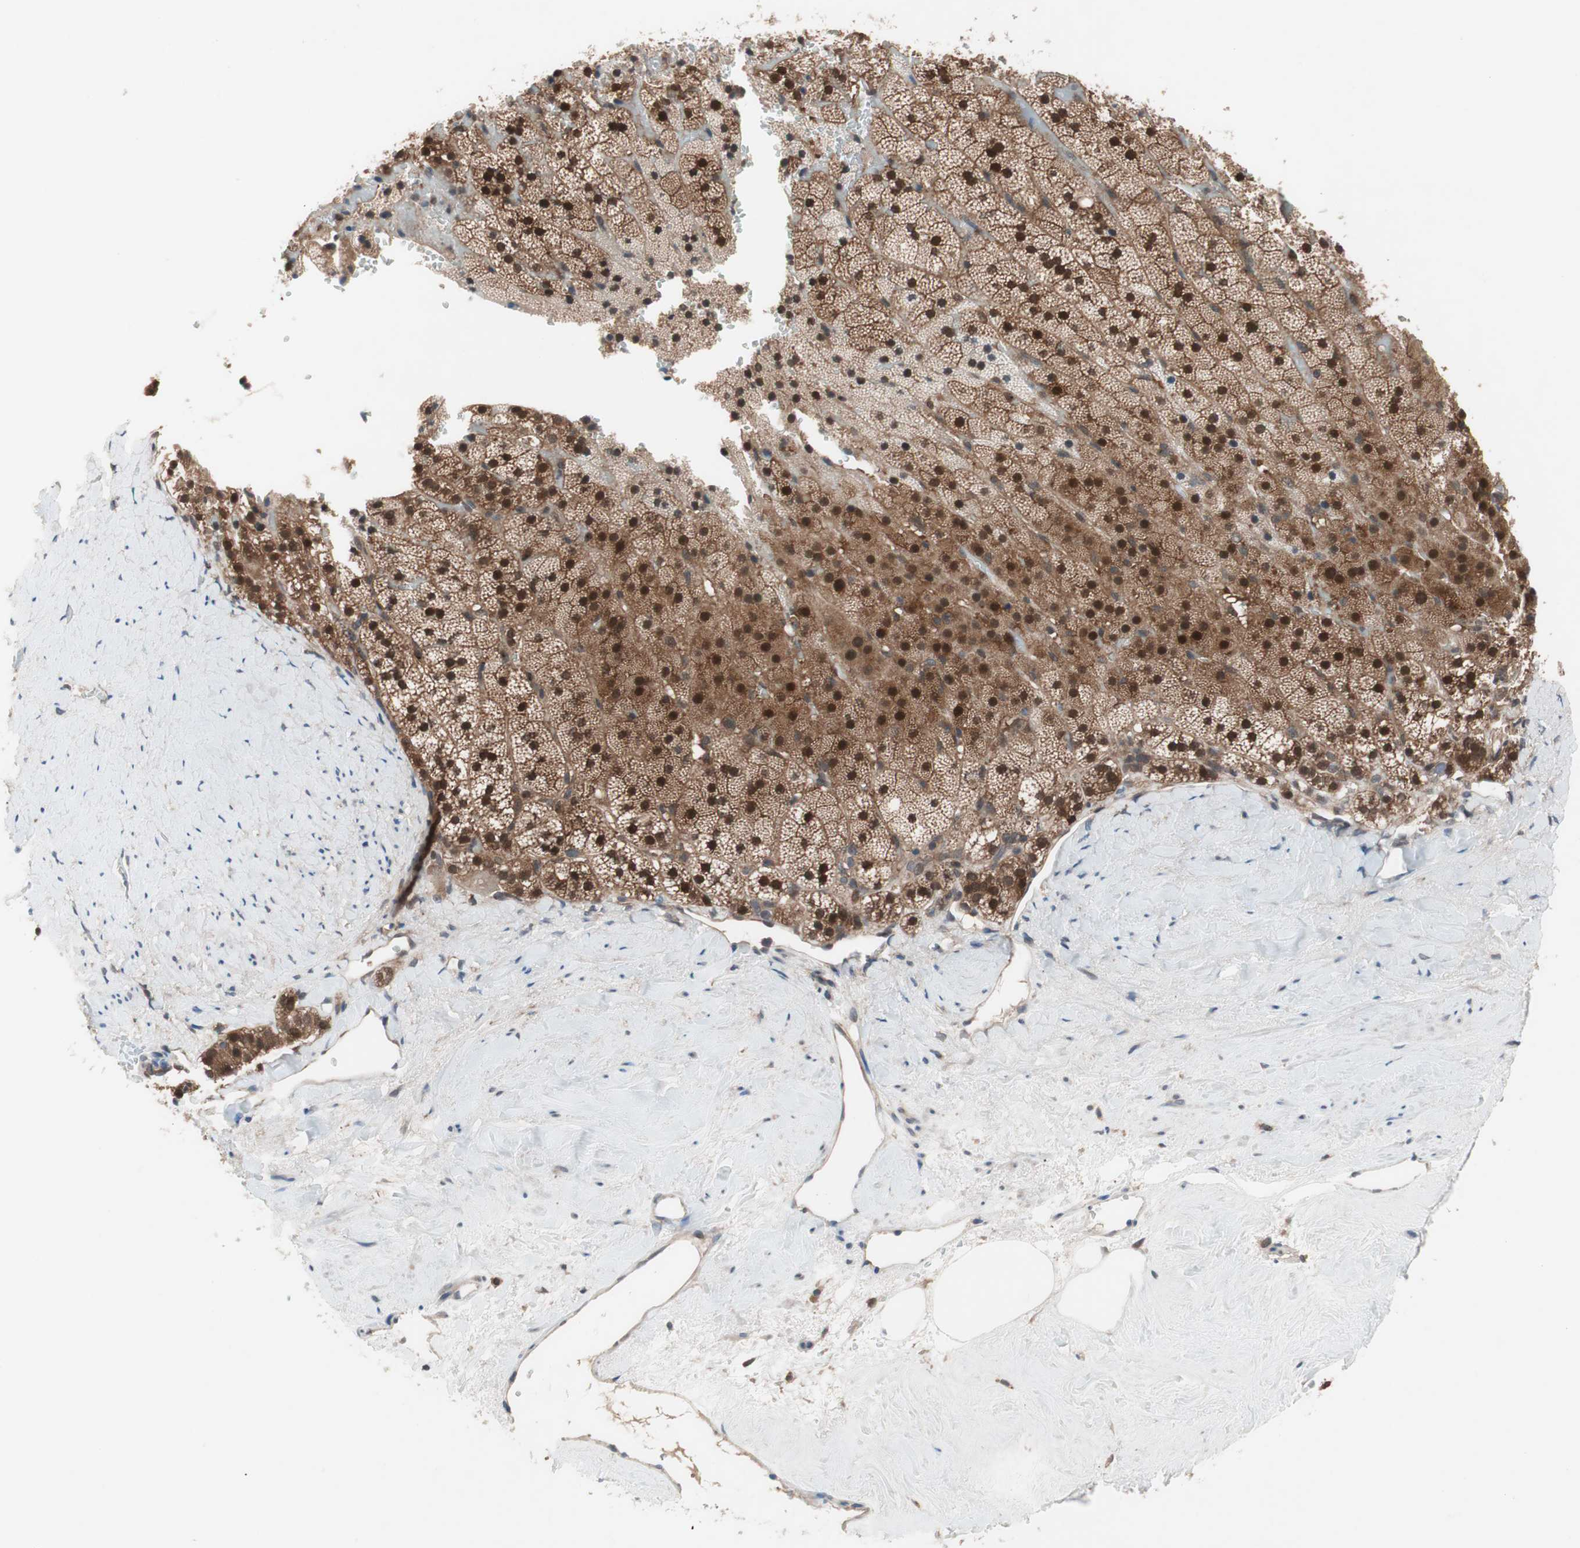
{"staining": {"intensity": "strong", "quantity": ">75%", "location": "cytoplasmic/membranous,nuclear"}, "tissue": "adrenal gland", "cell_type": "Glandular cells", "image_type": "normal", "snomed": [{"axis": "morphology", "description": "Normal tissue, NOS"}, {"axis": "topography", "description": "Adrenal gland"}], "caption": "The histopathology image displays staining of normal adrenal gland, revealing strong cytoplasmic/membranous,nuclear protein staining (brown color) within glandular cells. (DAB (3,3'-diaminobenzidine) = brown stain, brightfield microscopy at high magnification).", "gene": "GALT", "patient": {"sex": "male", "age": 35}}